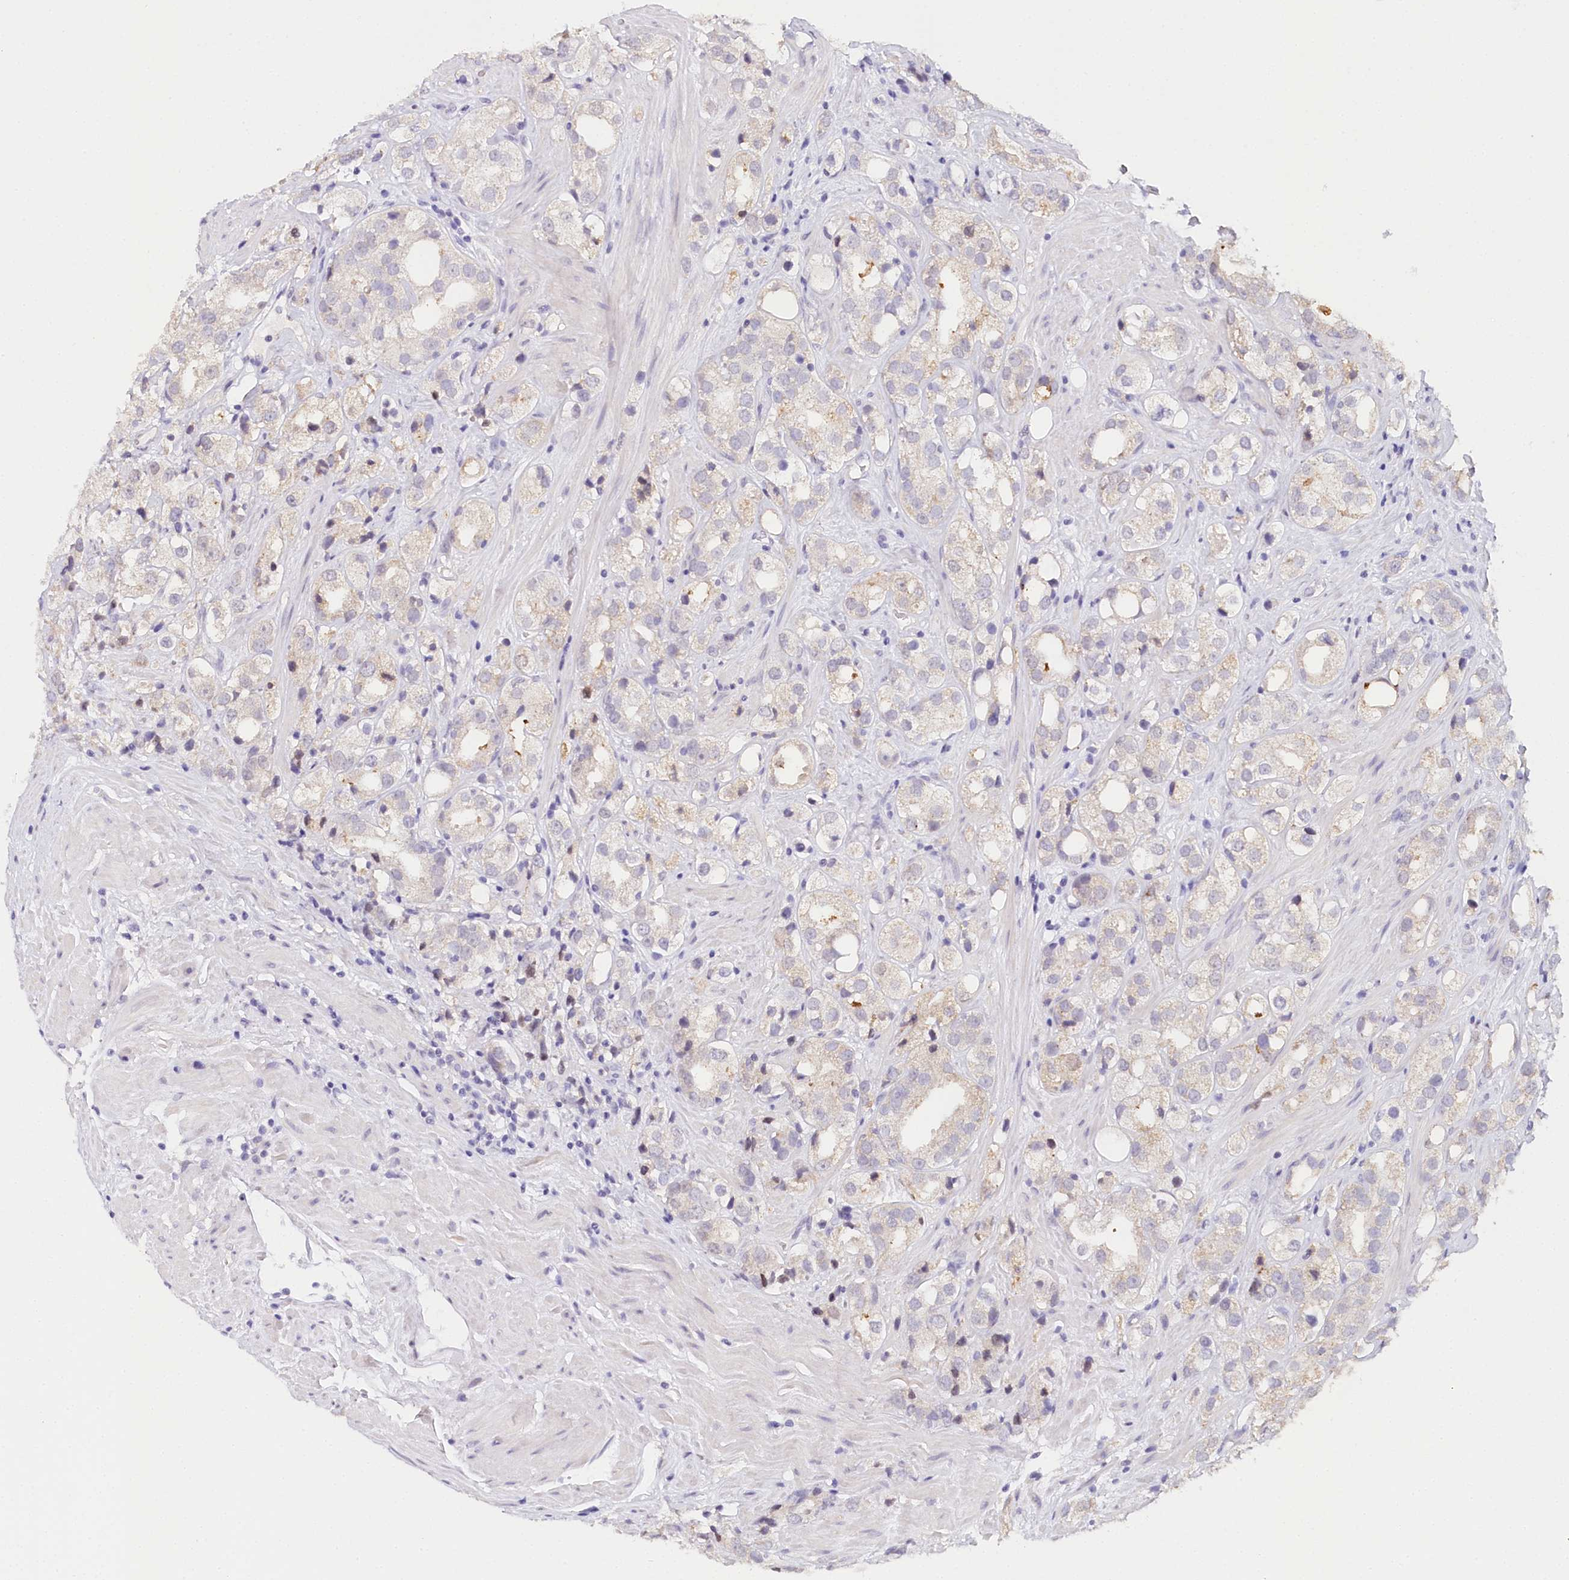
{"staining": {"intensity": "weak", "quantity": "<25%", "location": "cytoplasmic/membranous"}, "tissue": "prostate cancer", "cell_type": "Tumor cells", "image_type": "cancer", "snomed": [{"axis": "morphology", "description": "Adenocarcinoma, NOS"}, {"axis": "topography", "description": "Prostate"}], "caption": "This is an IHC histopathology image of prostate cancer. There is no positivity in tumor cells.", "gene": "TP53", "patient": {"sex": "male", "age": 79}}